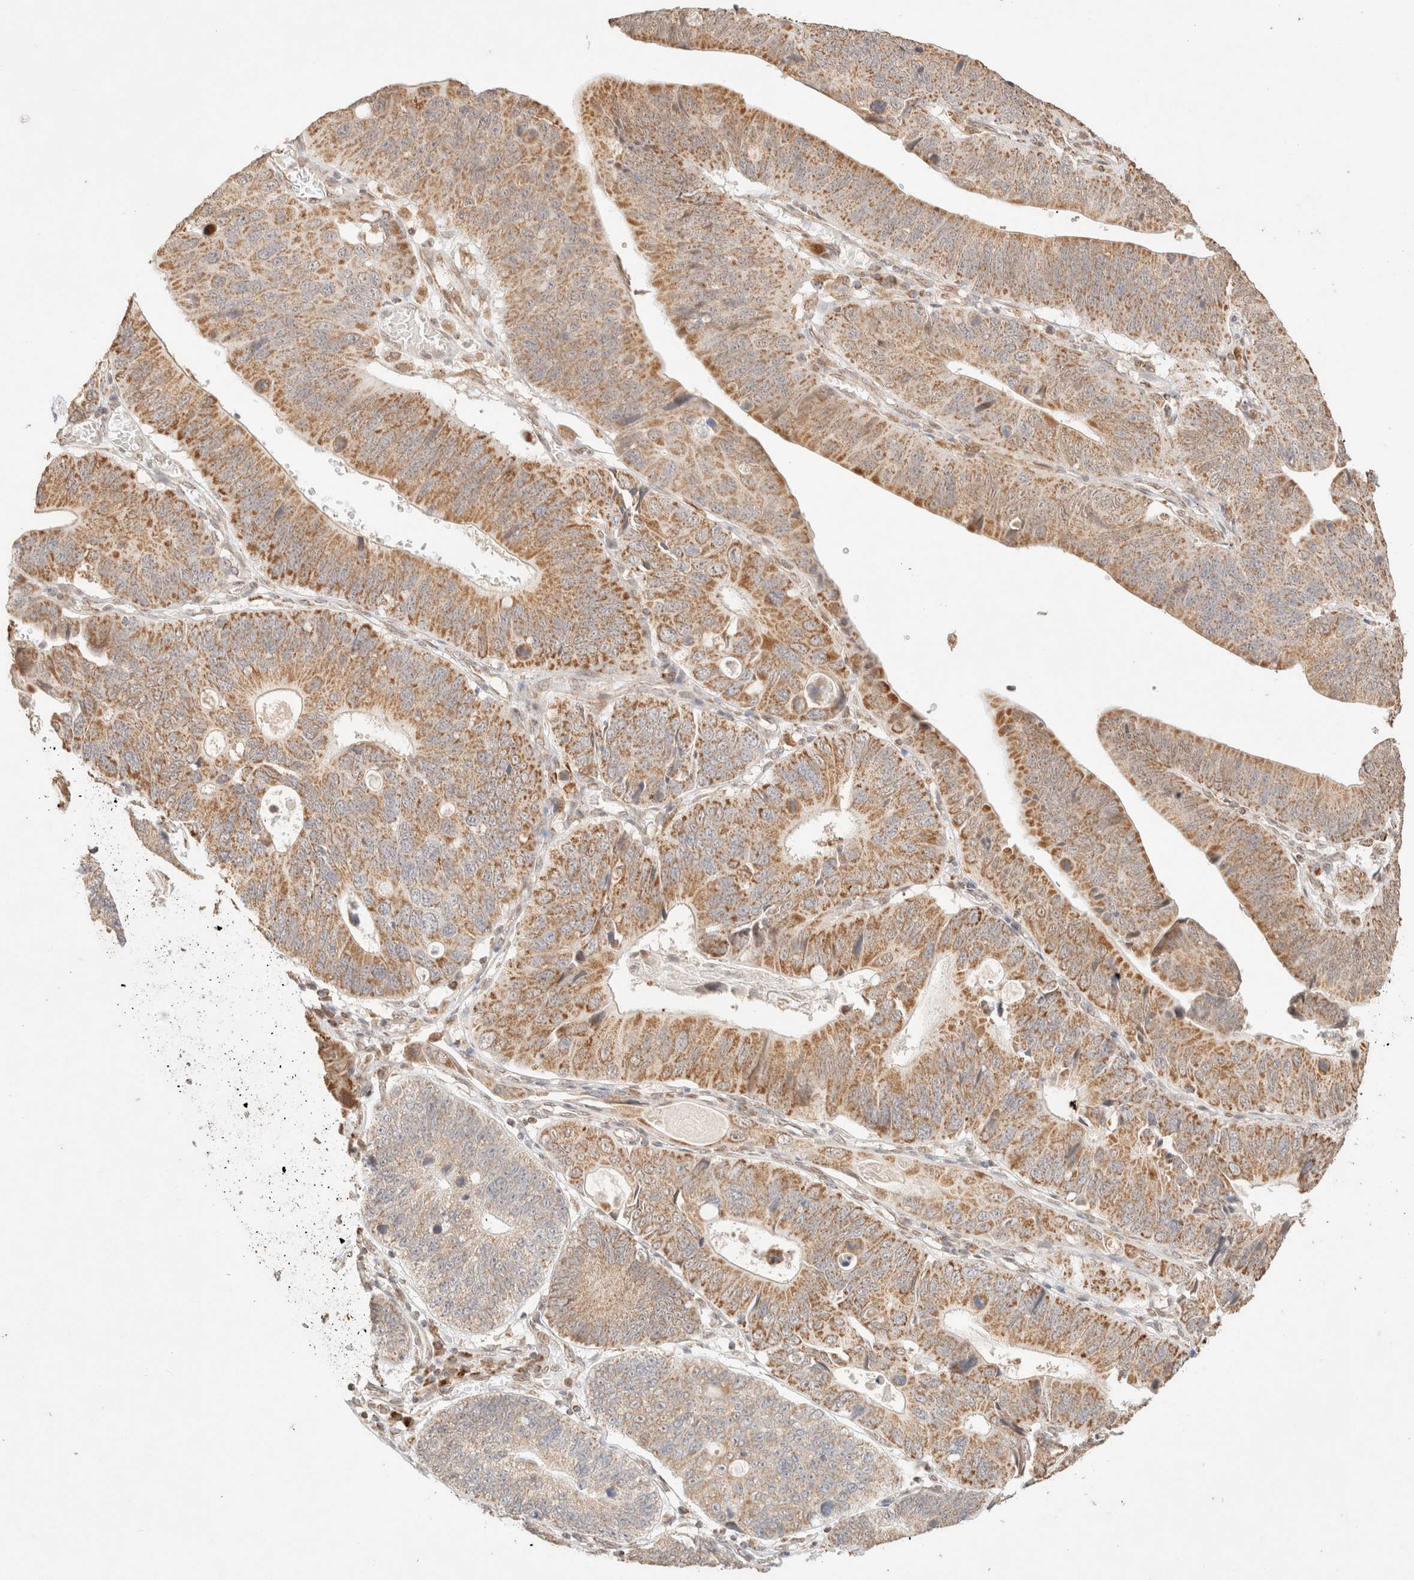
{"staining": {"intensity": "moderate", "quantity": ">75%", "location": "cytoplasmic/membranous"}, "tissue": "stomach cancer", "cell_type": "Tumor cells", "image_type": "cancer", "snomed": [{"axis": "morphology", "description": "Adenocarcinoma, NOS"}, {"axis": "topography", "description": "Stomach"}], "caption": "Immunohistochemical staining of adenocarcinoma (stomach) displays moderate cytoplasmic/membranous protein staining in about >75% of tumor cells. (Stains: DAB in brown, nuclei in blue, Microscopy: brightfield microscopy at high magnification).", "gene": "TACO1", "patient": {"sex": "male", "age": 59}}